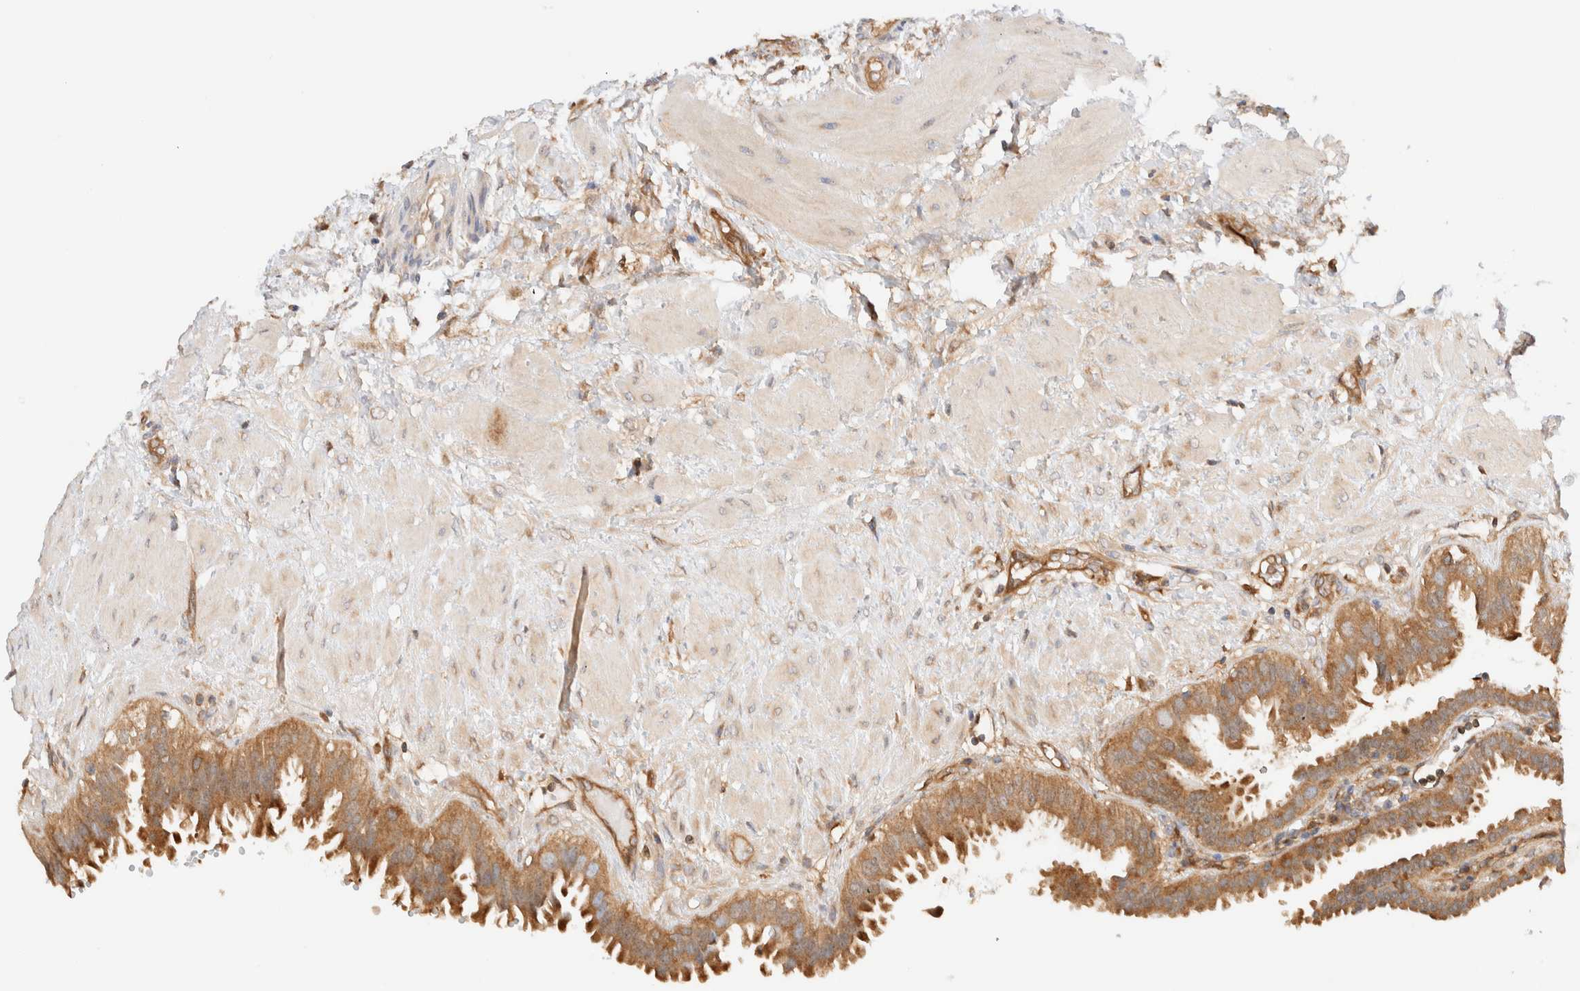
{"staining": {"intensity": "strong", "quantity": ">75%", "location": "cytoplasmic/membranous"}, "tissue": "fallopian tube", "cell_type": "Glandular cells", "image_type": "normal", "snomed": [{"axis": "morphology", "description": "Normal tissue, NOS"}, {"axis": "topography", "description": "Fallopian tube"}, {"axis": "topography", "description": "Placenta"}], "caption": "A high amount of strong cytoplasmic/membranous expression is identified in approximately >75% of glandular cells in normal fallopian tube. (IHC, brightfield microscopy, high magnification).", "gene": "RABEP1", "patient": {"sex": "female", "age": 34}}